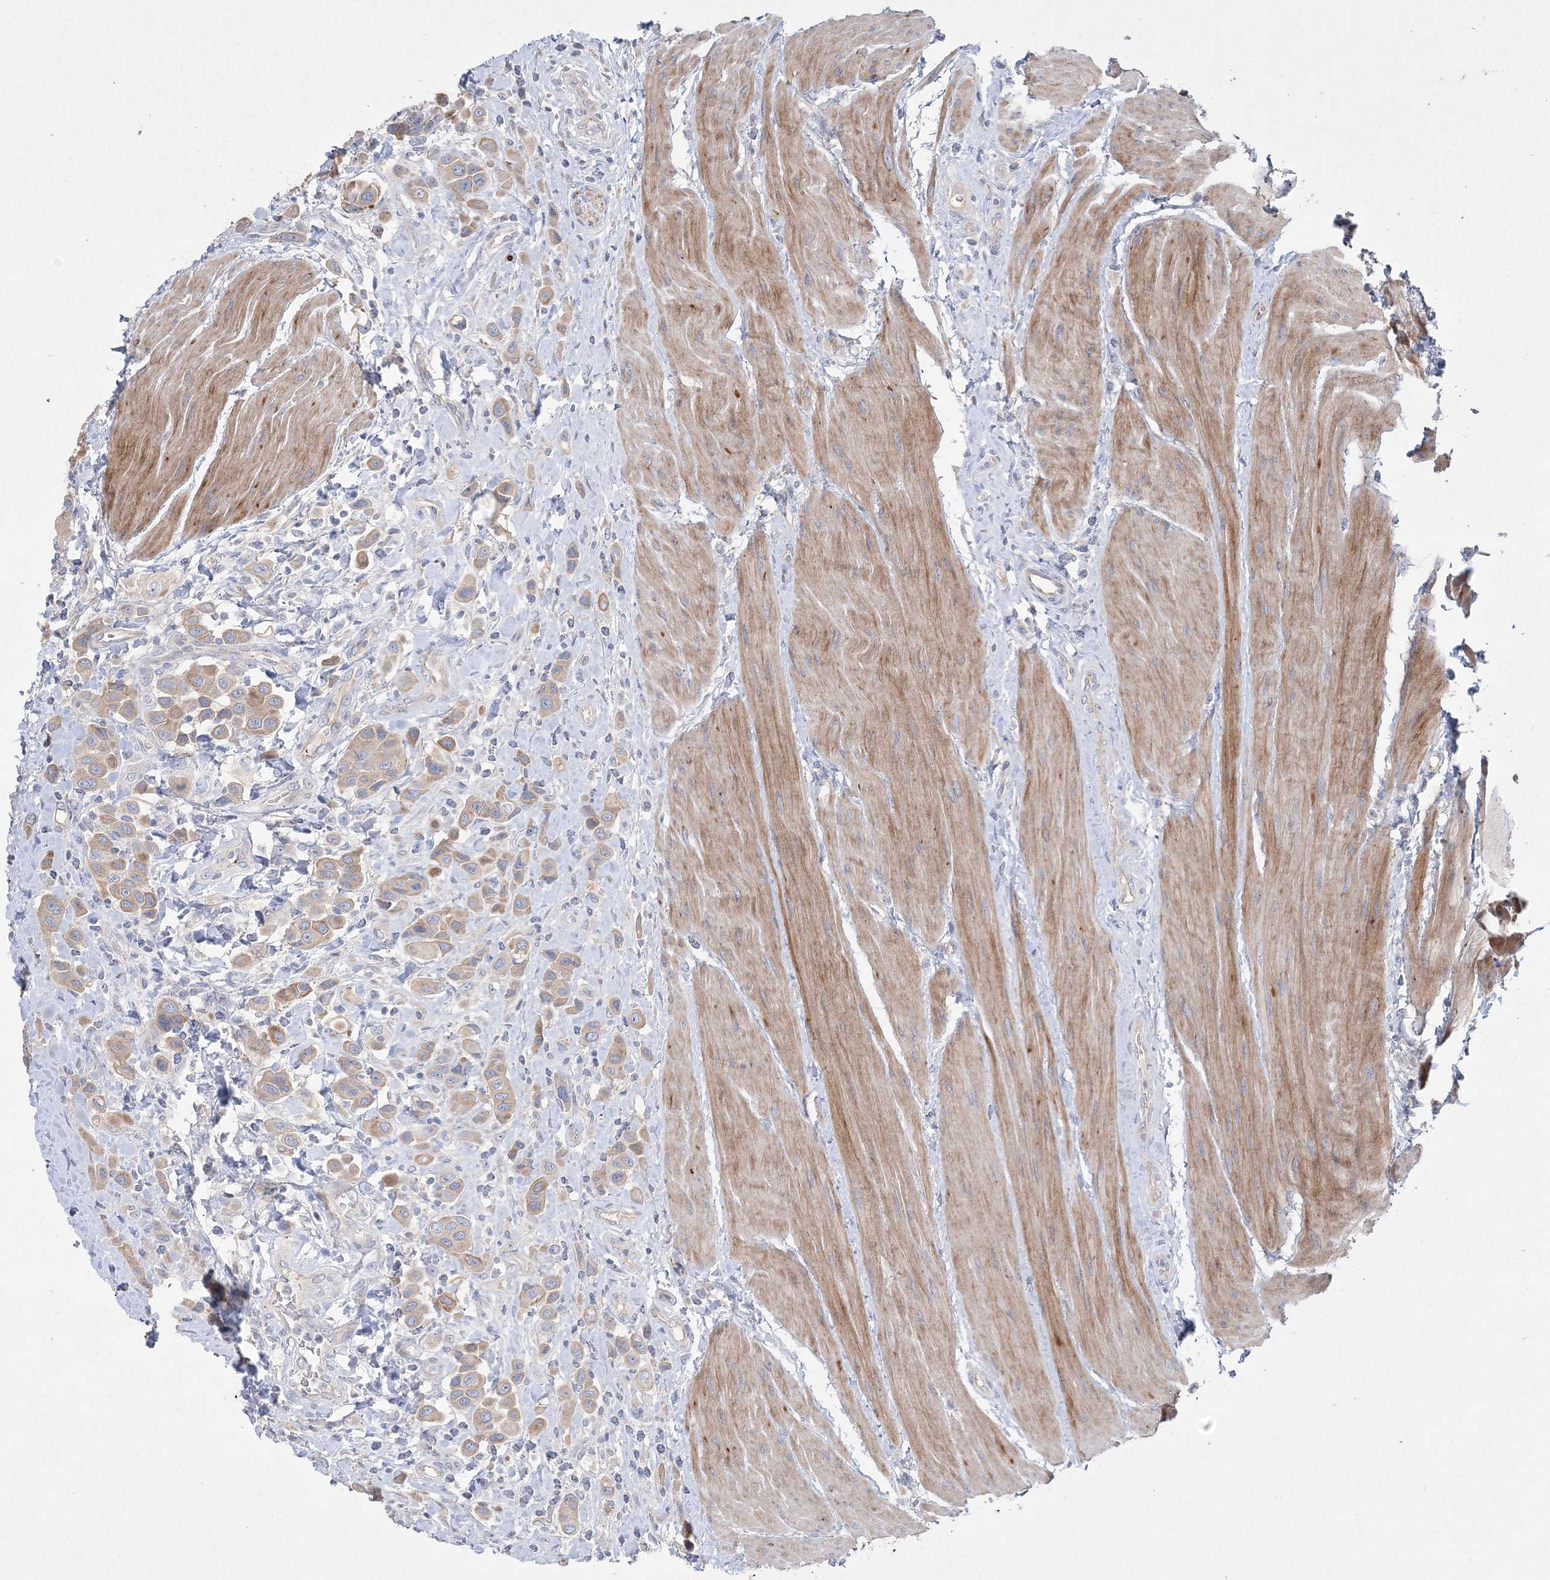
{"staining": {"intensity": "weak", "quantity": ">75%", "location": "cytoplasmic/membranous"}, "tissue": "urothelial cancer", "cell_type": "Tumor cells", "image_type": "cancer", "snomed": [{"axis": "morphology", "description": "Urothelial carcinoma, High grade"}, {"axis": "topography", "description": "Urinary bladder"}], "caption": "An IHC histopathology image of tumor tissue is shown. Protein staining in brown shows weak cytoplasmic/membranous positivity in urothelial carcinoma (high-grade) within tumor cells.", "gene": "ADCK2", "patient": {"sex": "male", "age": 50}}